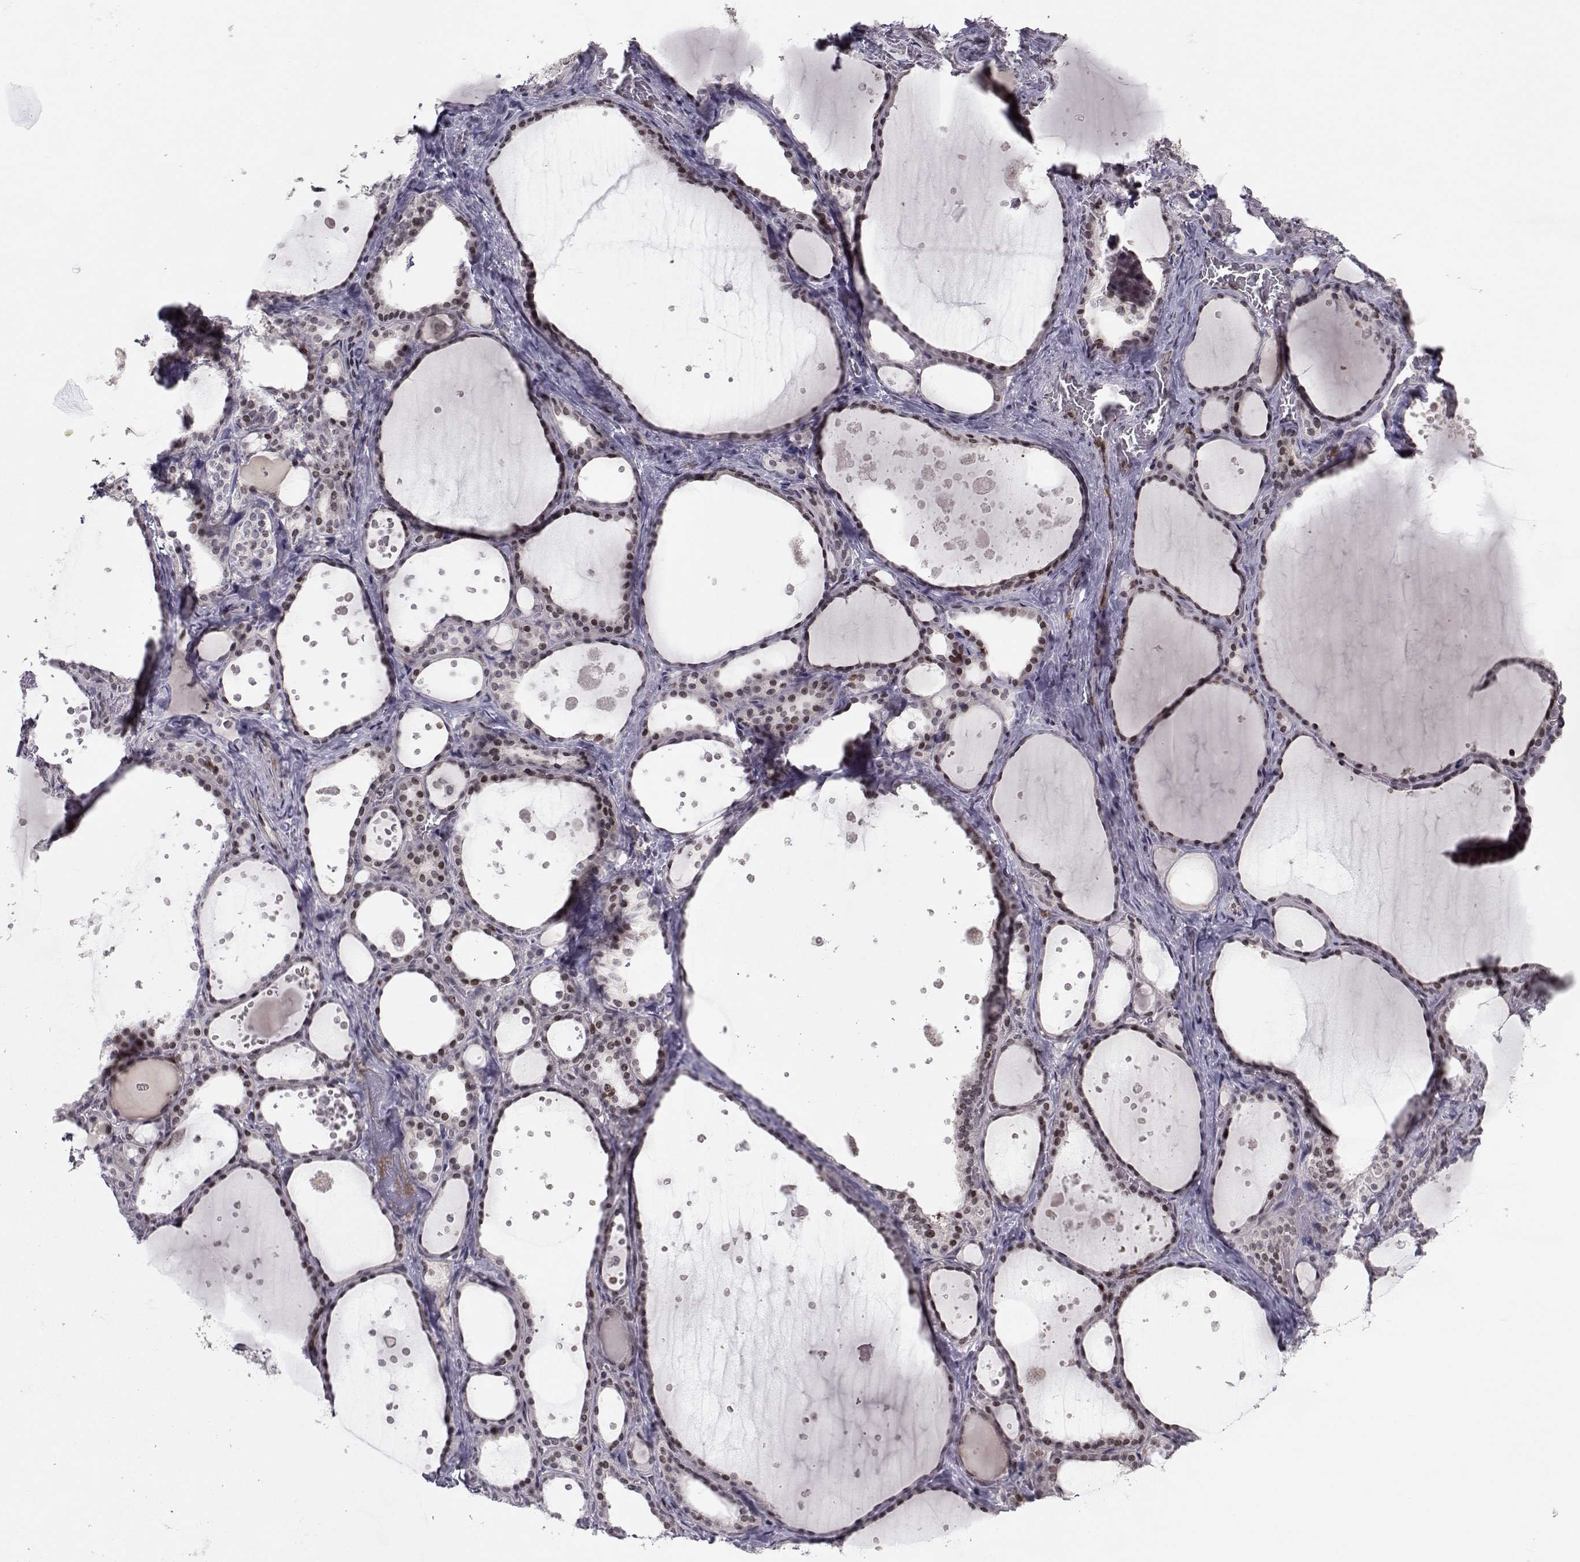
{"staining": {"intensity": "moderate", "quantity": ">75%", "location": "nuclear"}, "tissue": "thyroid gland", "cell_type": "Glandular cells", "image_type": "normal", "snomed": [{"axis": "morphology", "description": "Normal tissue, NOS"}, {"axis": "topography", "description": "Thyroid gland"}], "caption": "A brown stain highlights moderate nuclear staining of a protein in glandular cells of unremarkable human thyroid gland. (DAB = brown stain, brightfield microscopy at high magnification).", "gene": "PCP4L1", "patient": {"sex": "male", "age": 63}}